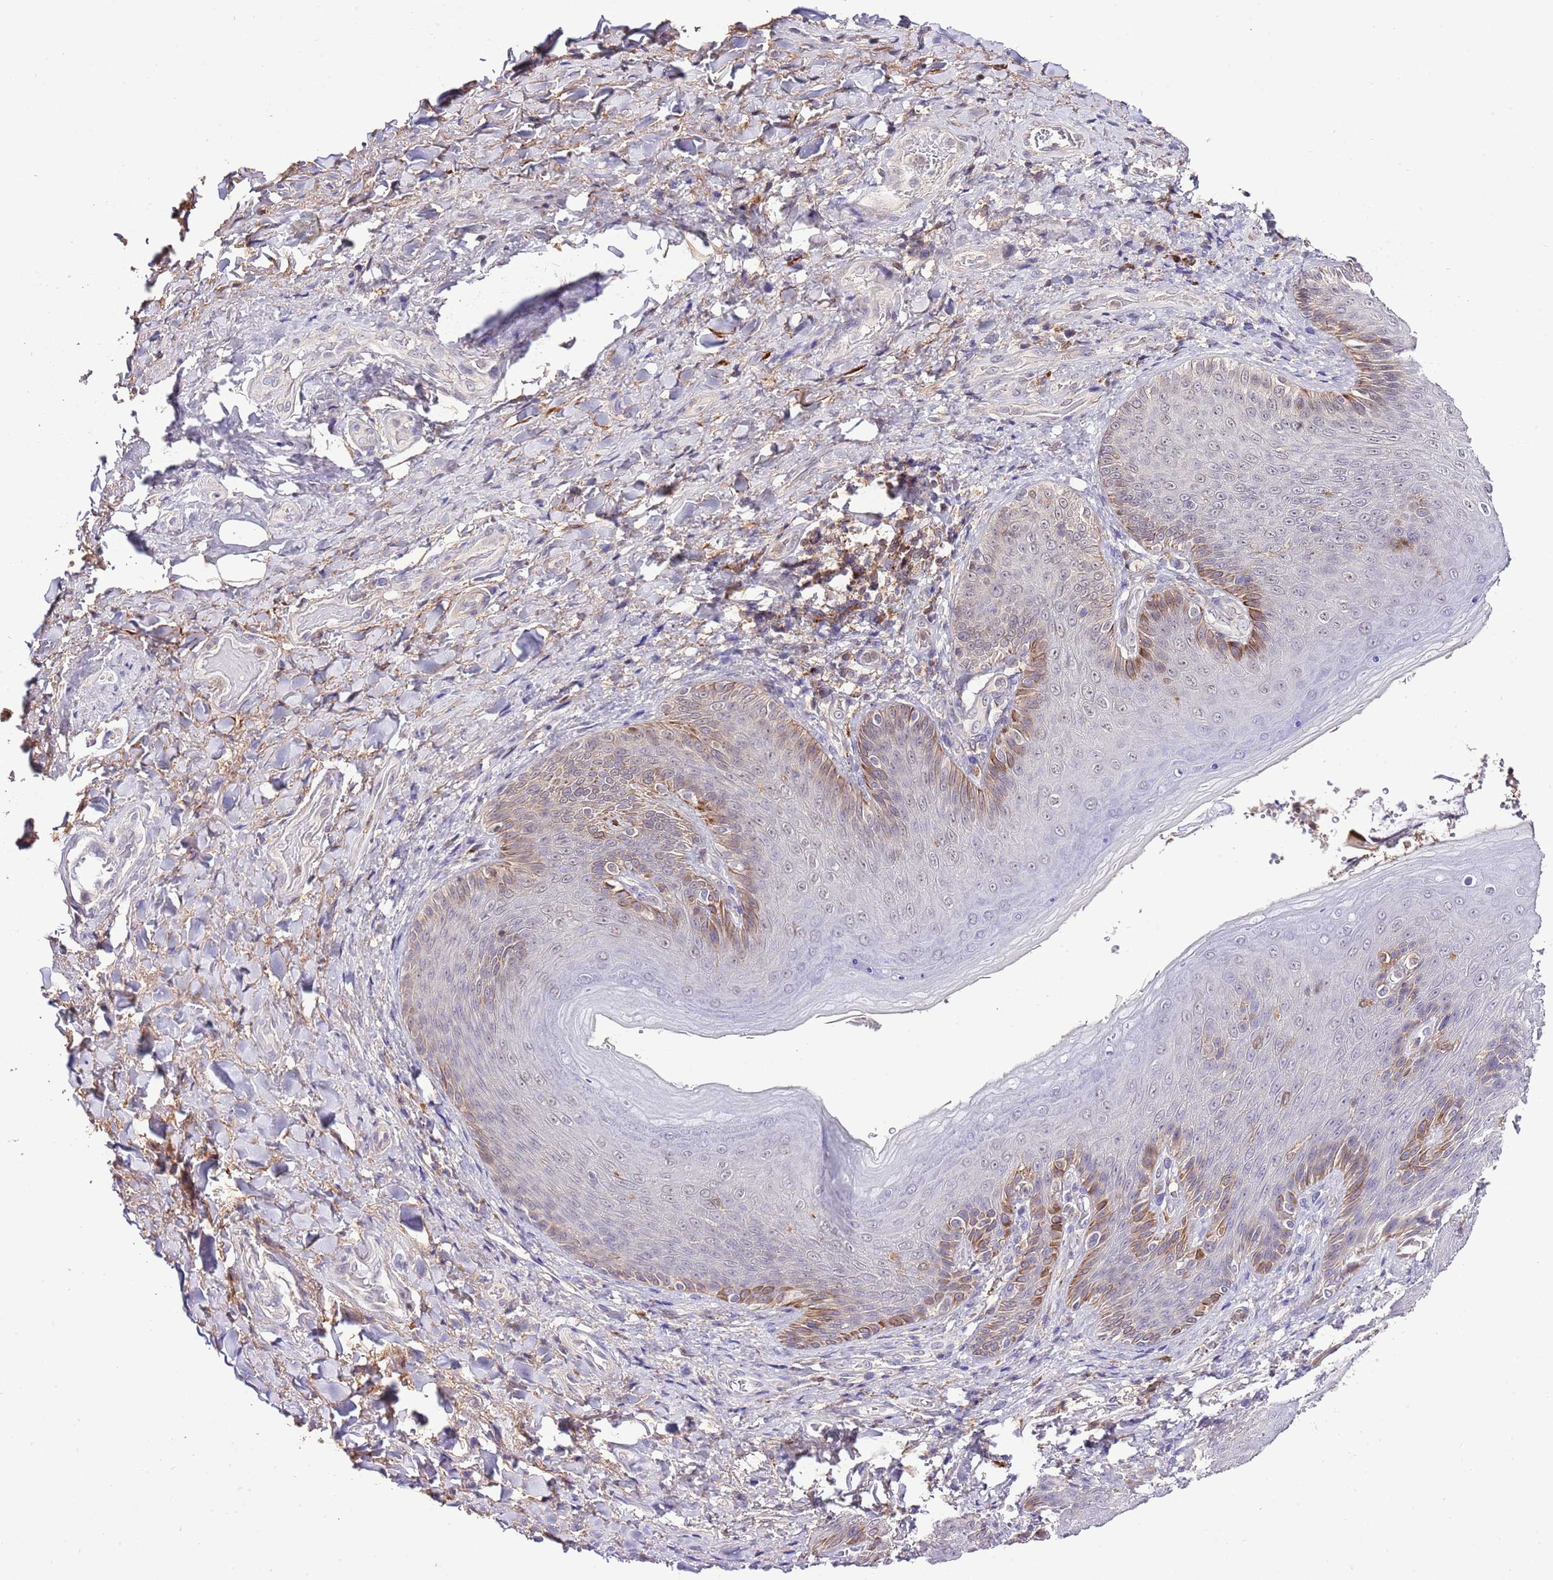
{"staining": {"intensity": "moderate", "quantity": "<25%", "location": "cytoplasmic/membranous"}, "tissue": "skin", "cell_type": "Epidermal cells", "image_type": "normal", "snomed": [{"axis": "morphology", "description": "Normal tissue, NOS"}, {"axis": "topography", "description": "Anal"}], "caption": "An image showing moderate cytoplasmic/membranous staining in approximately <25% of epidermal cells in unremarkable skin, as visualized by brown immunohistochemical staining.", "gene": "EFHD1", "patient": {"sex": "female", "age": 89}}